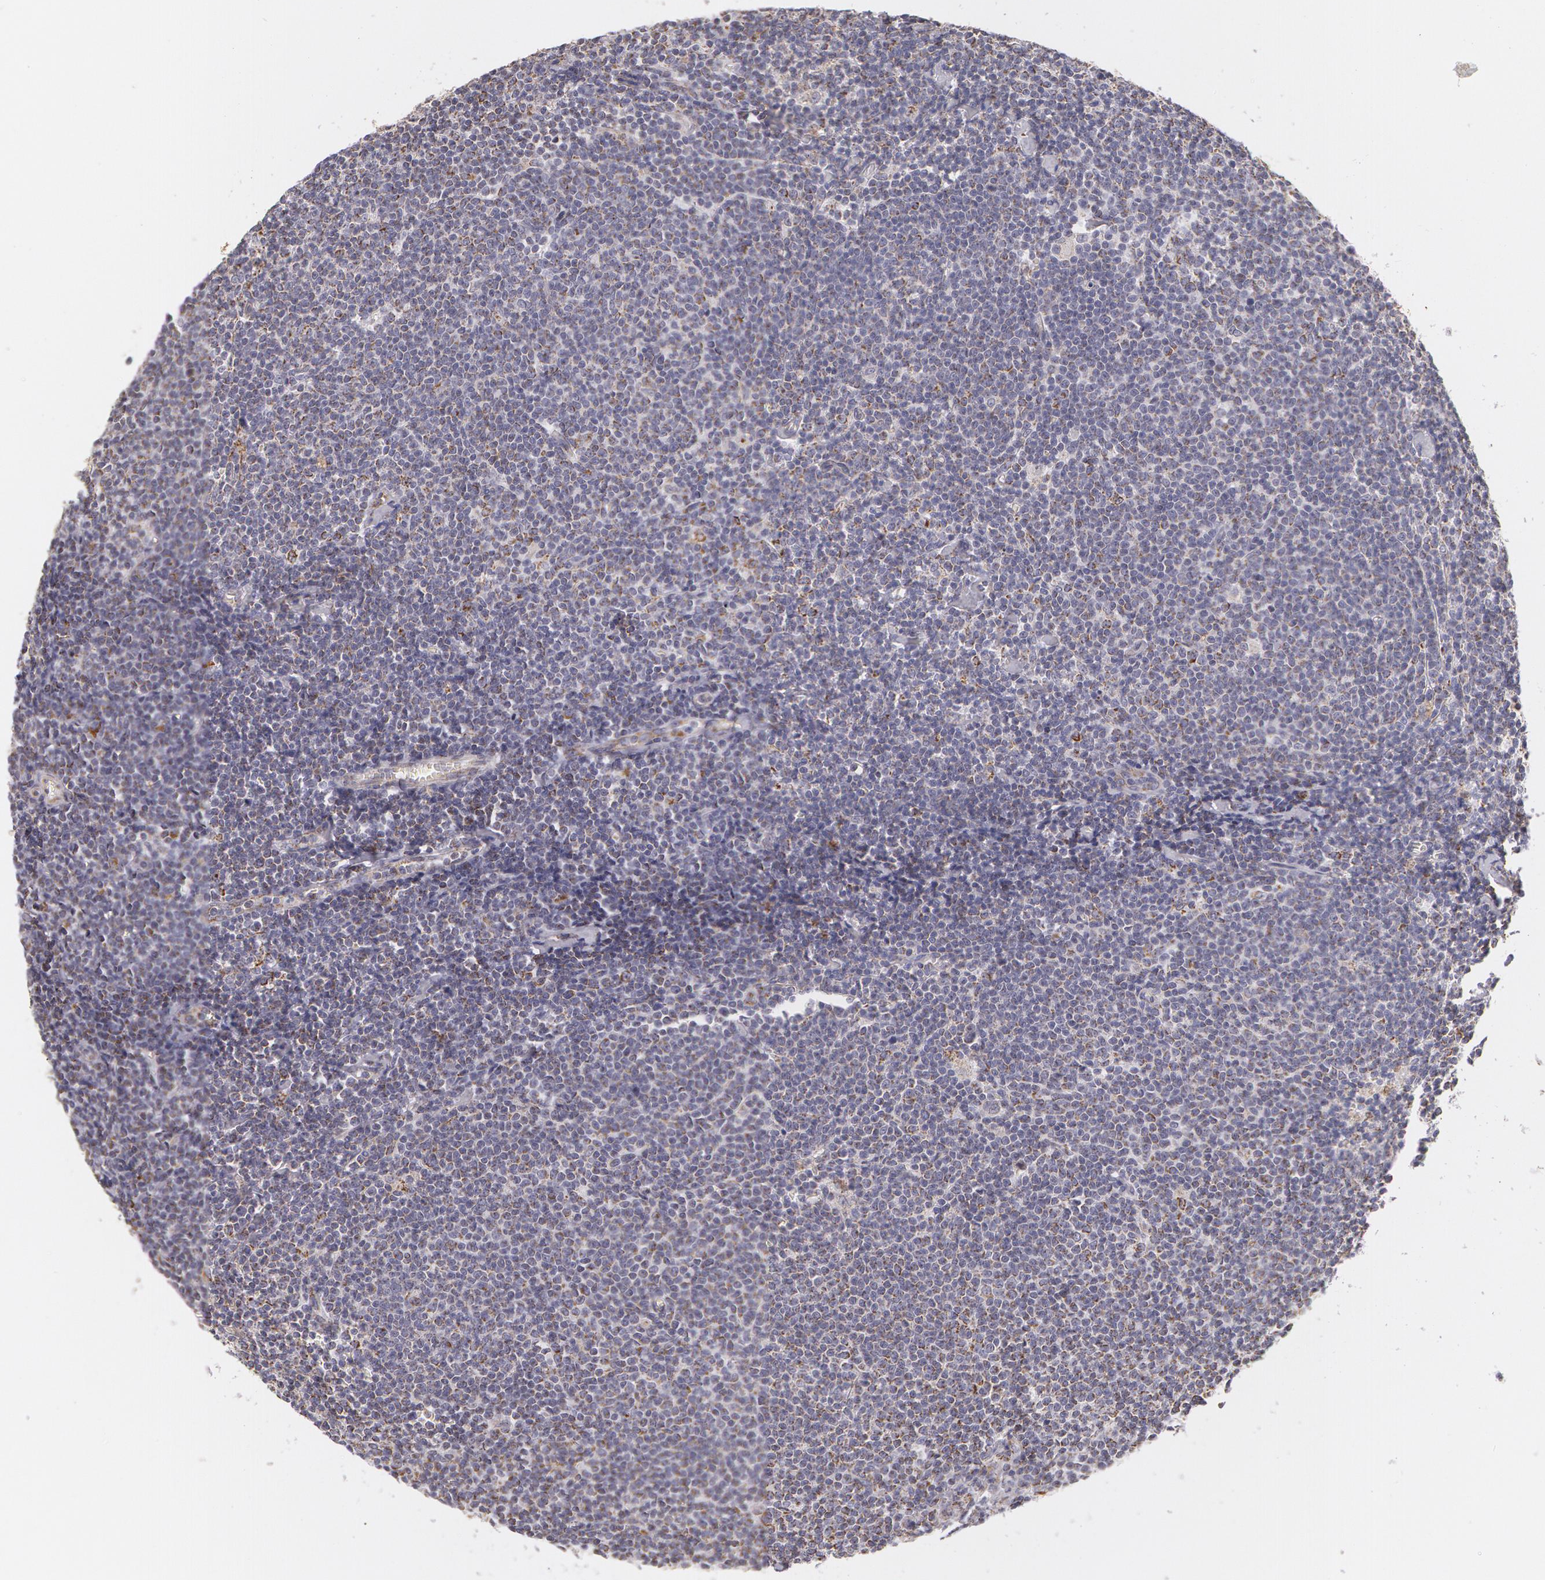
{"staining": {"intensity": "negative", "quantity": "none", "location": "none"}, "tissue": "lymphoma", "cell_type": "Tumor cells", "image_type": "cancer", "snomed": [{"axis": "morphology", "description": "Malignant lymphoma, non-Hodgkin's type, Low grade"}, {"axis": "topography", "description": "Lymph node"}], "caption": "Immunohistochemical staining of human low-grade malignant lymphoma, non-Hodgkin's type demonstrates no significant staining in tumor cells.", "gene": "KRT18", "patient": {"sex": "male", "age": 65}}